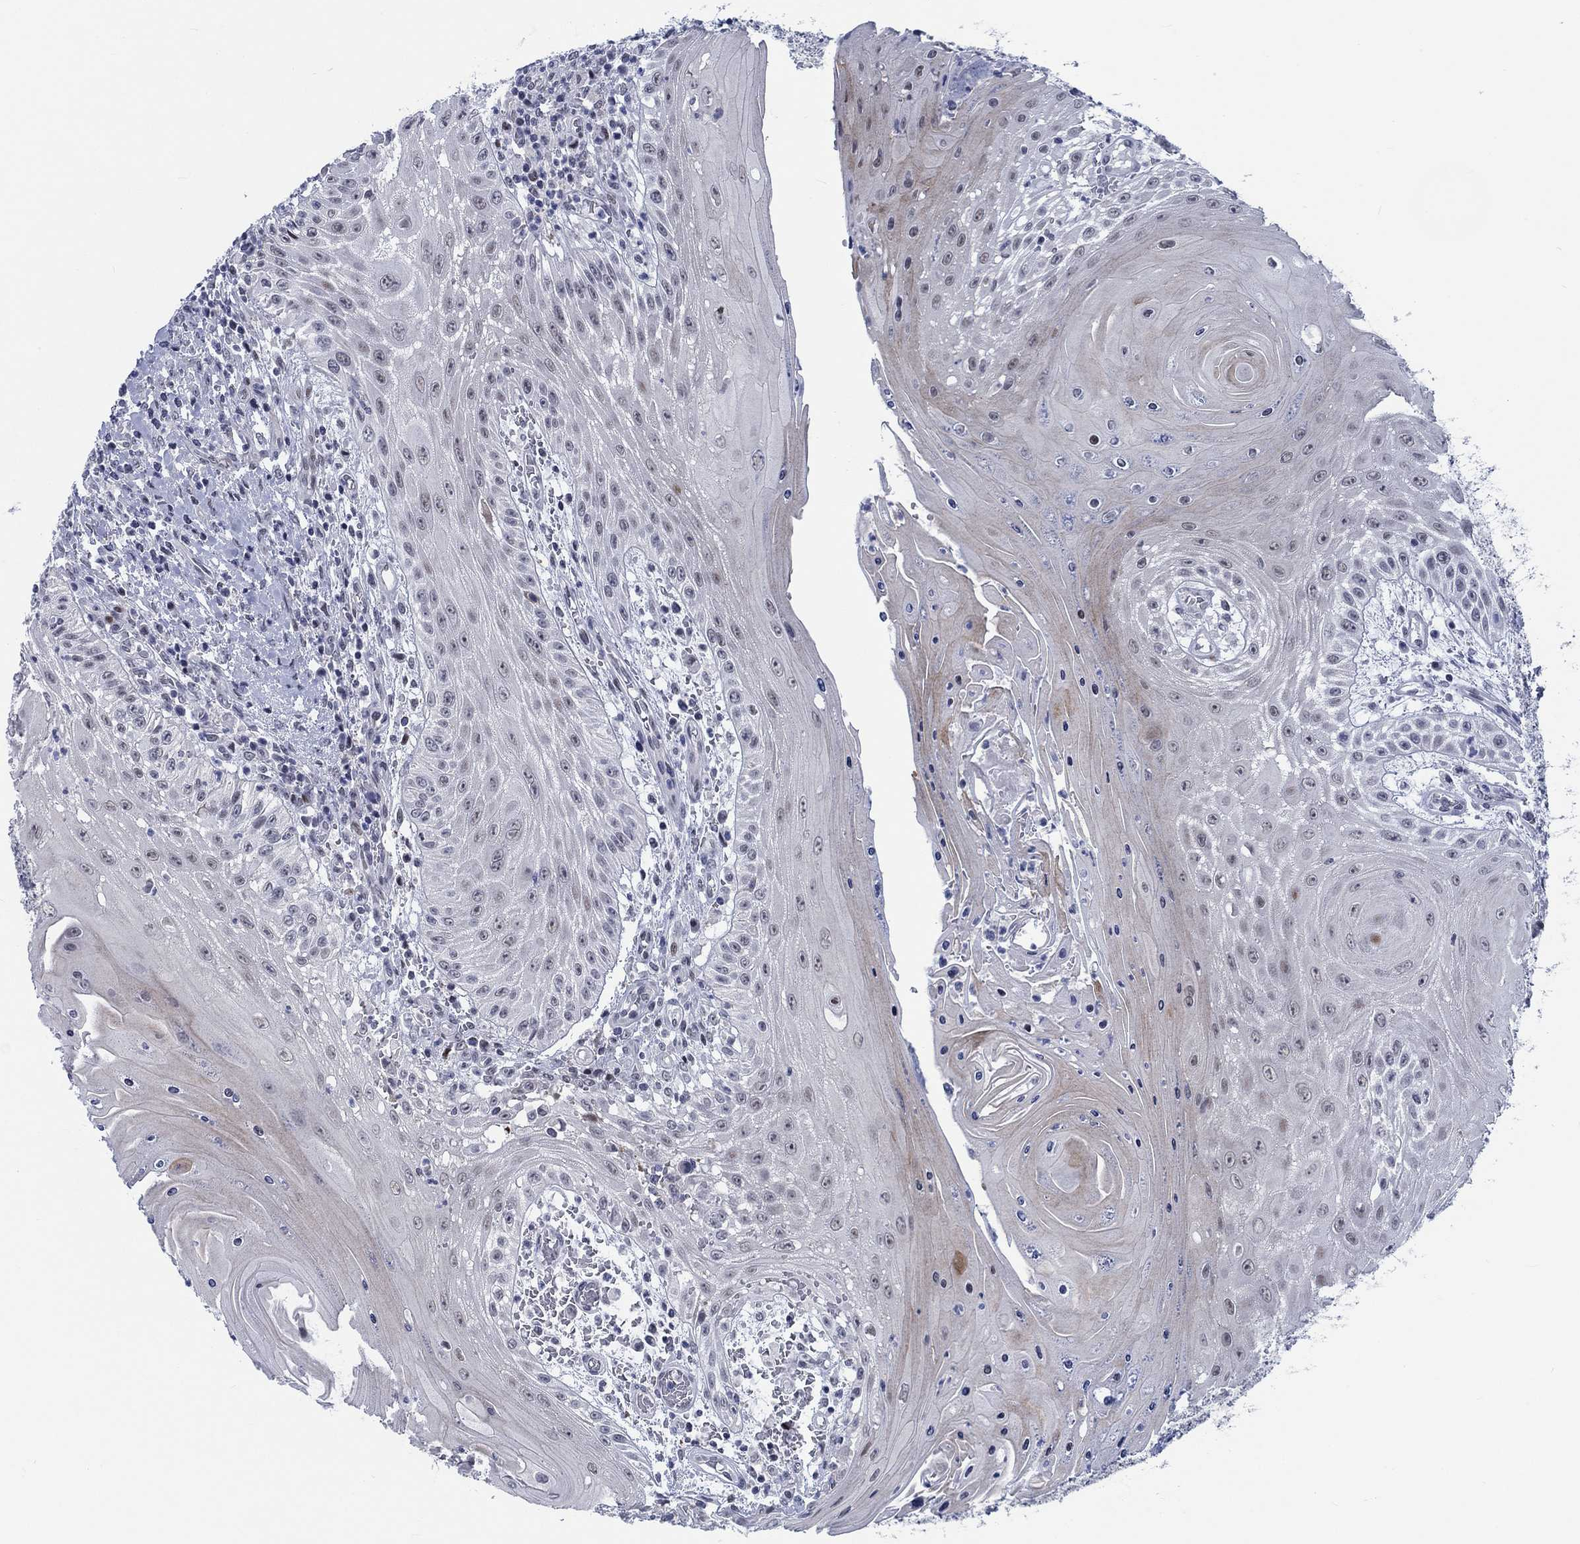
{"staining": {"intensity": "negative", "quantity": "none", "location": "none"}, "tissue": "head and neck cancer", "cell_type": "Tumor cells", "image_type": "cancer", "snomed": [{"axis": "morphology", "description": "Squamous cell carcinoma, NOS"}, {"axis": "topography", "description": "Oral tissue"}, {"axis": "topography", "description": "Head-Neck"}], "caption": "Immunohistochemical staining of head and neck squamous cell carcinoma displays no significant staining in tumor cells.", "gene": "NEU3", "patient": {"sex": "male", "age": 58}}